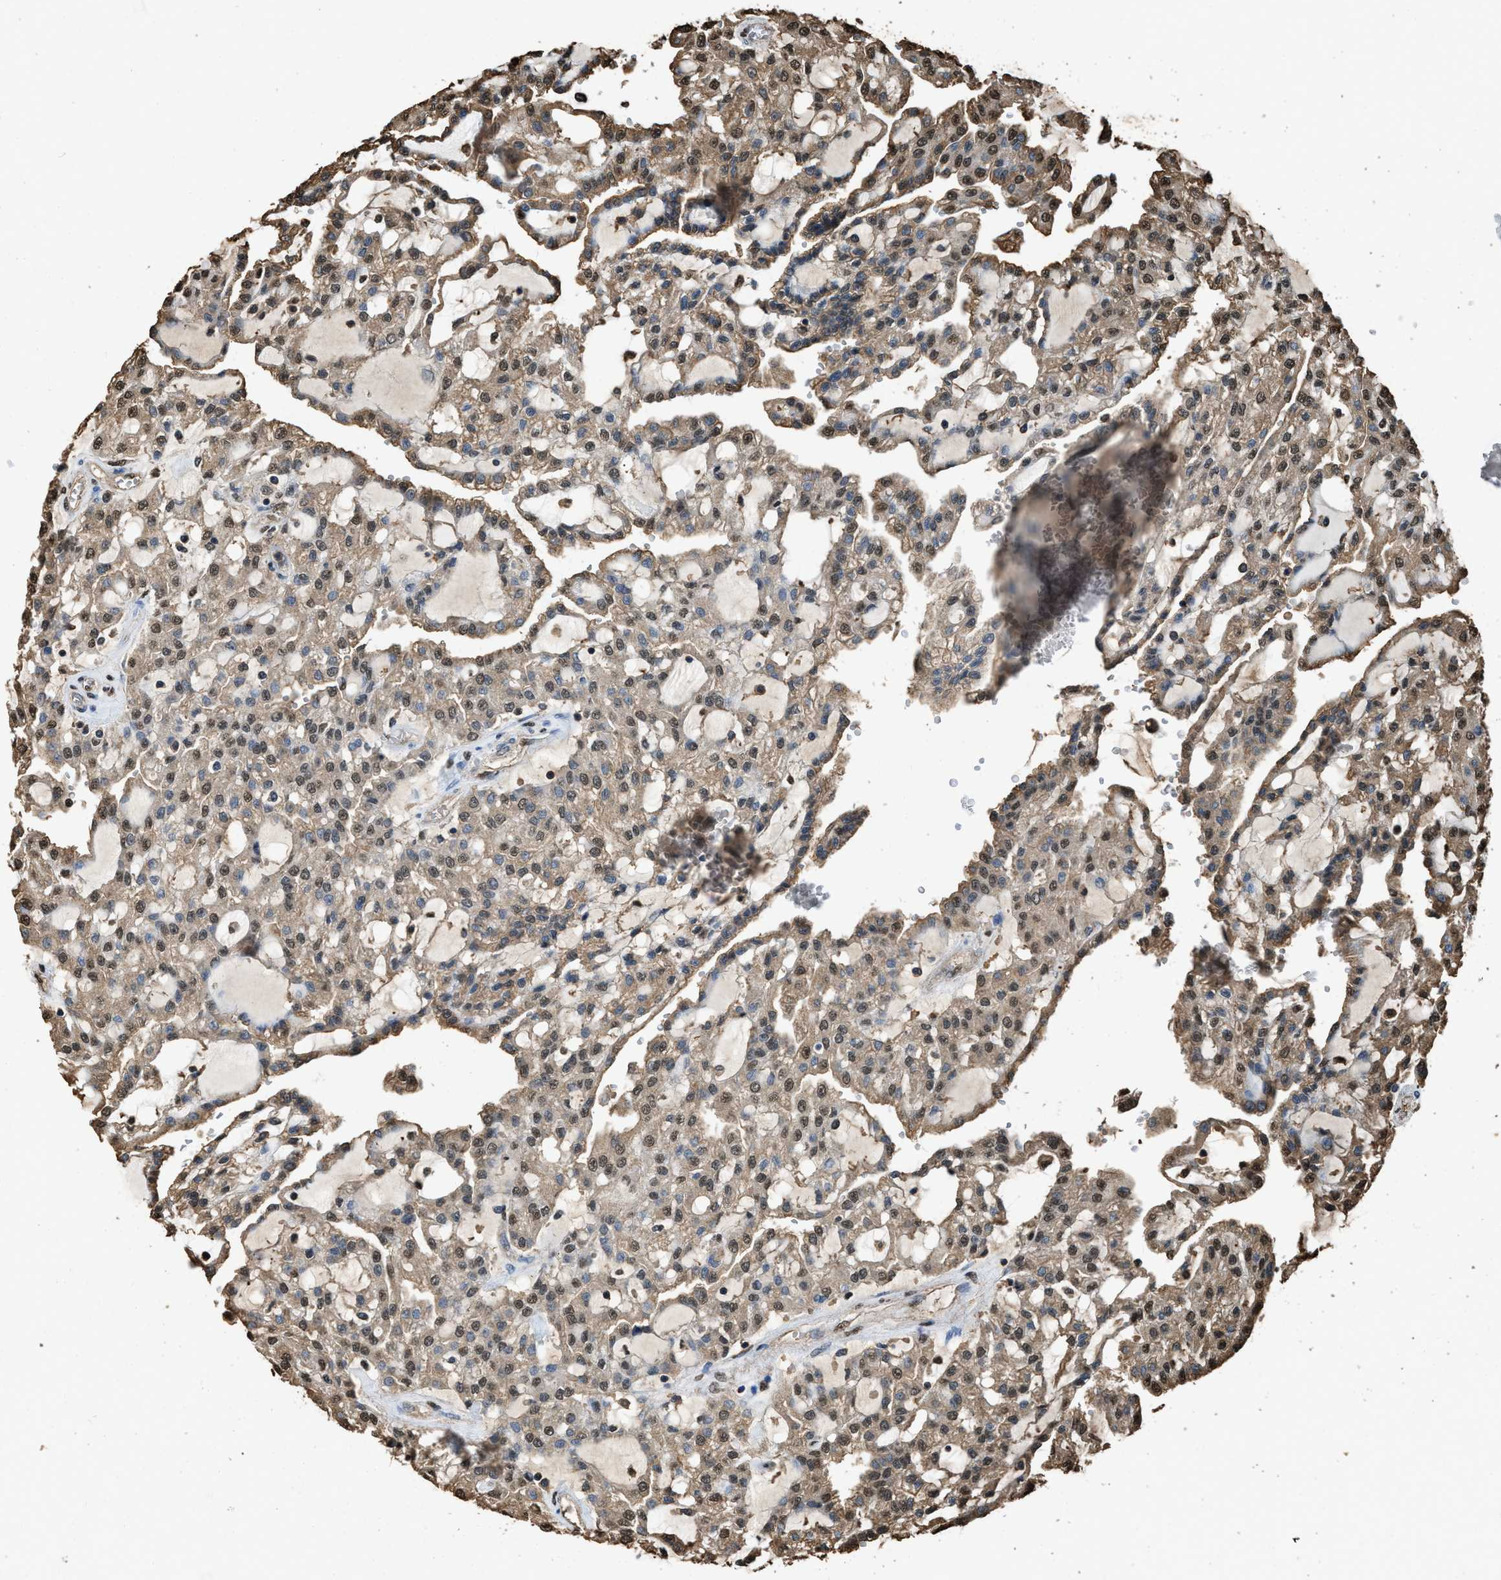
{"staining": {"intensity": "moderate", "quantity": ">75%", "location": "cytoplasmic/membranous,nuclear"}, "tissue": "renal cancer", "cell_type": "Tumor cells", "image_type": "cancer", "snomed": [{"axis": "morphology", "description": "Adenocarcinoma, NOS"}, {"axis": "topography", "description": "Kidney"}], "caption": "Immunohistochemistry (DAB) staining of renal cancer (adenocarcinoma) reveals moderate cytoplasmic/membranous and nuclear protein staining in approximately >75% of tumor cells.", "gene": "GAPDH", "patient": {"sex": "male", "age": 63}}